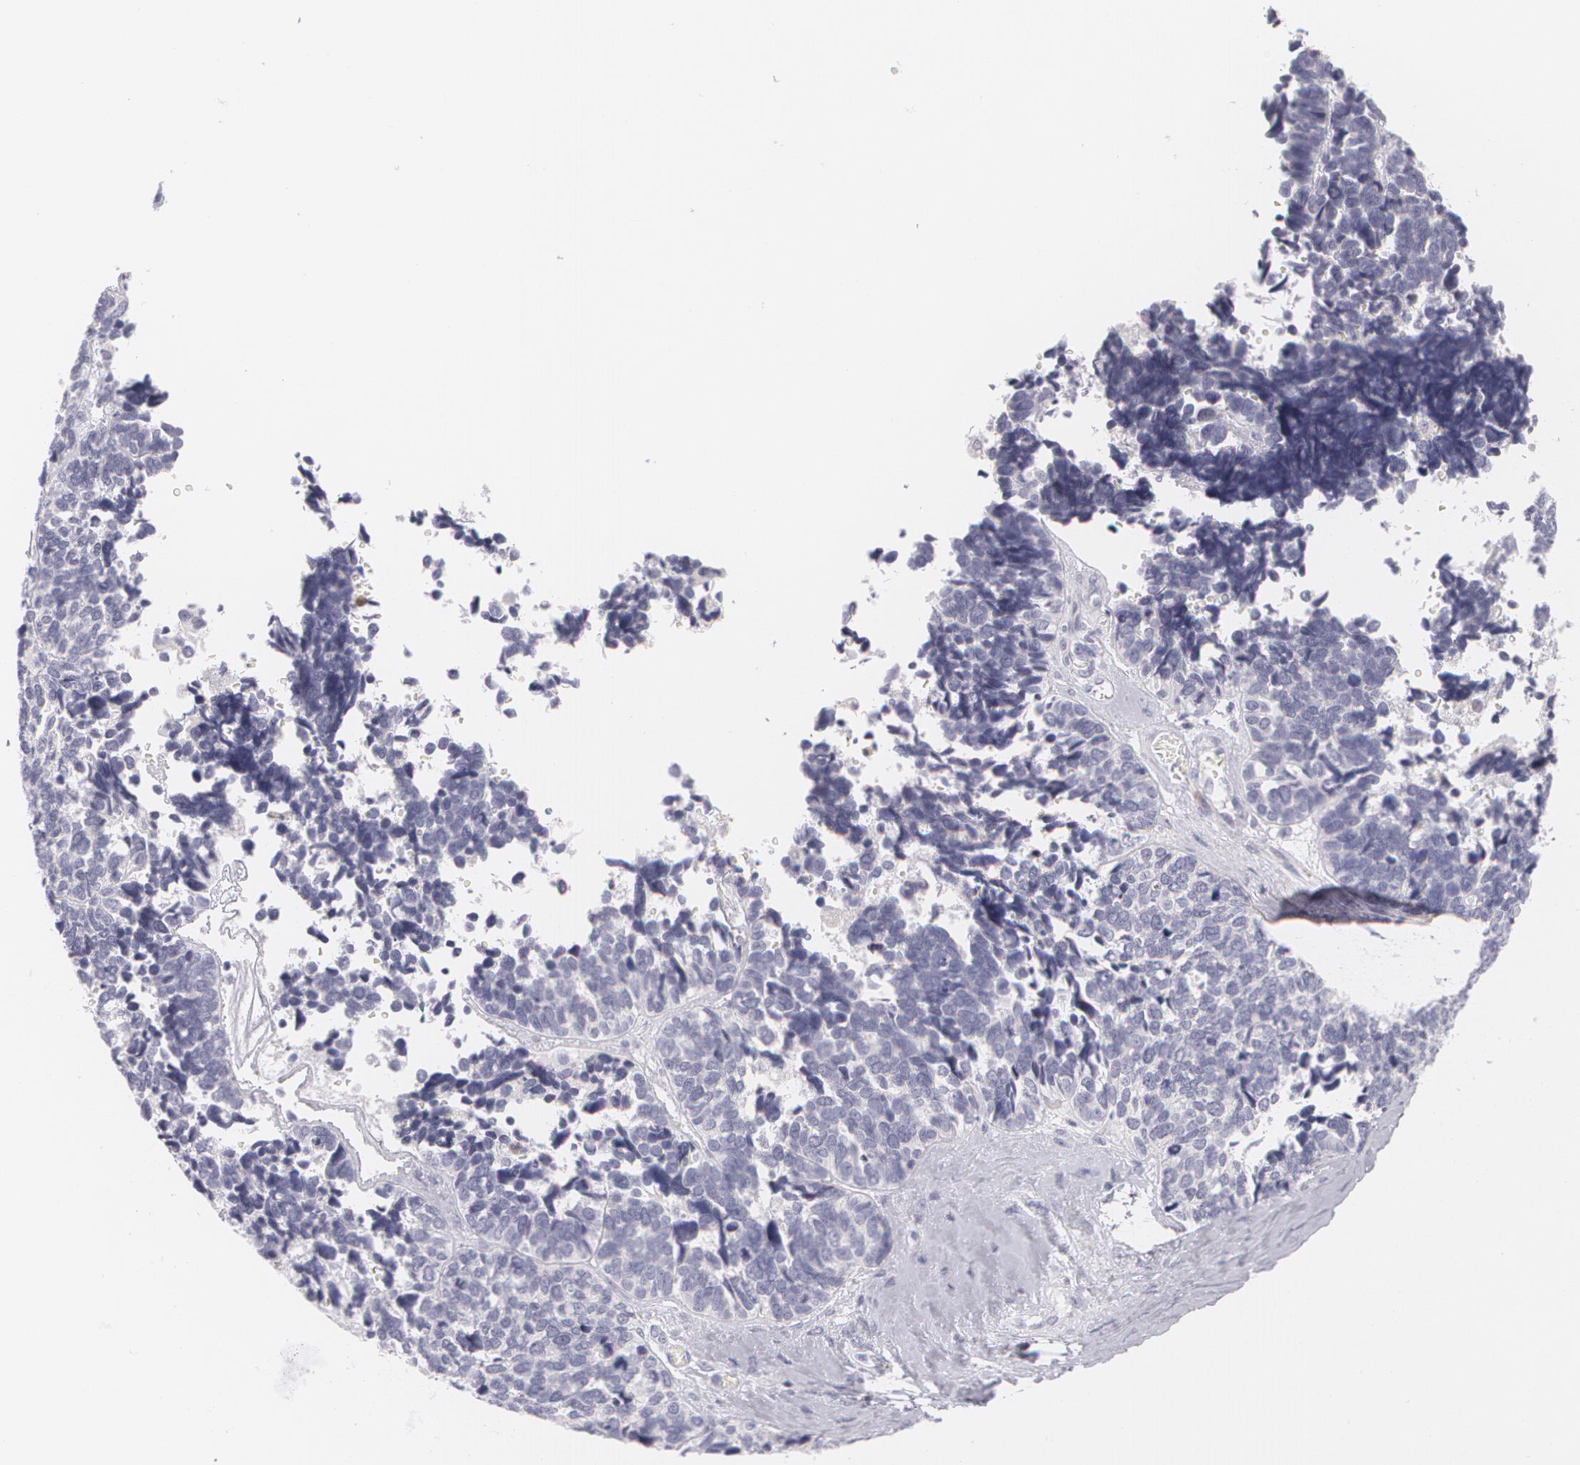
{"staining": {"intensity": "negative", "quantity": "none", "location": "none"}, "tissue": "ovarian cancer", "cell_type": "Tumor cells", "image_type": "cancer", "snomed": [{"axis": "morphology", "description": "Cystadenocarcinoma, serous, NOS"}, {"axis": "topography", "description": "Ovary"}], "caption": "This is a histopathology image of immunohistochemistry (IHC) staining of serous cystadenocarcinoma (ovarian), which shows no positivity in tumor cells.", "gene": "FAM181A", "patient": {"sex": "female", "age": 77}}